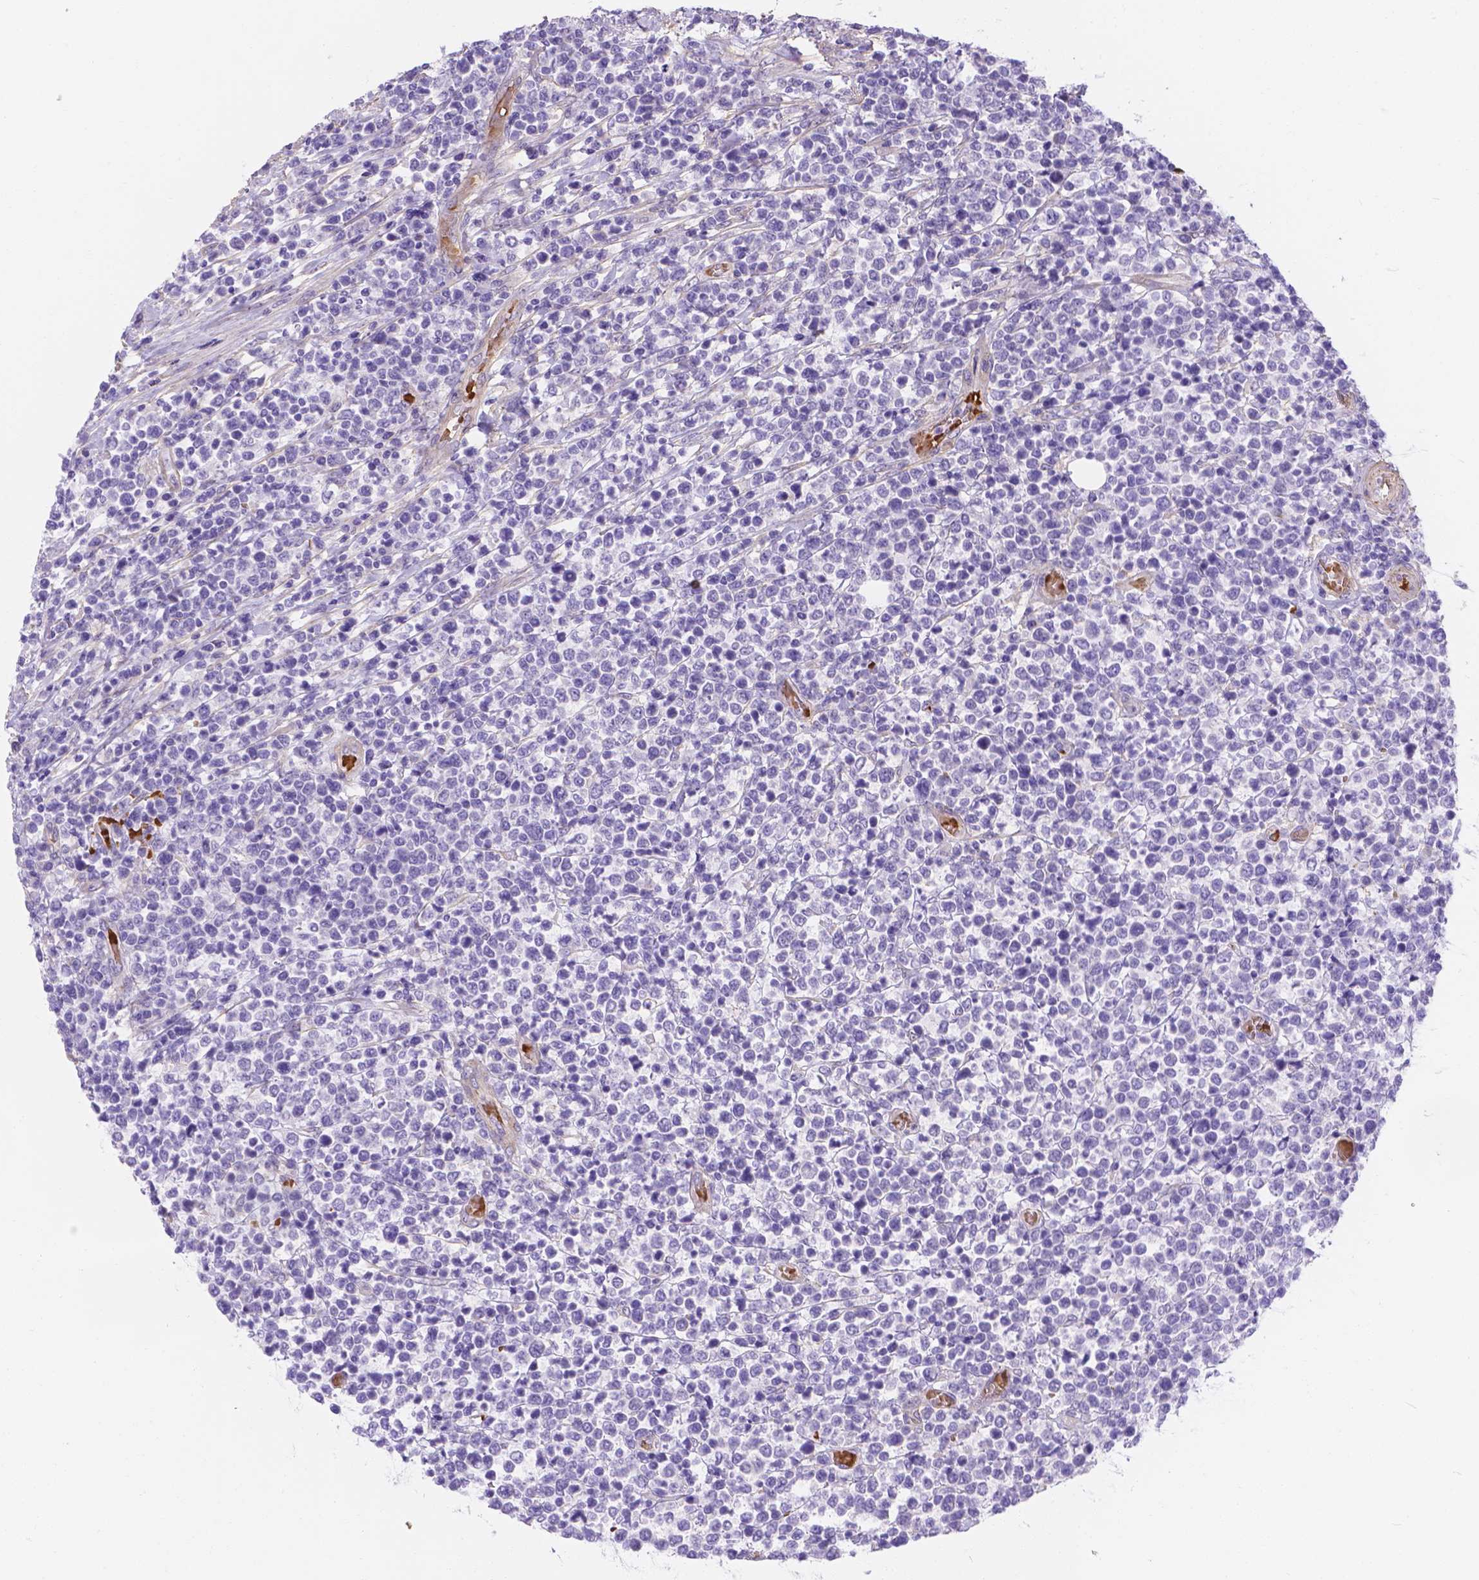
{"staining": {"intensity": "negative", "quantity": "none", "location": "none"}, "tissue": "lymphoma", "cell_type": "Tumor cells", "image_type": "cancer", "snomed": [{"axis": "morphology", "description": "Malignant lymphoma, non-Hodgkin's type, High grade"}, {"axis": "topography", "description": "Soft tissue"}], "caption": "An immunohistochemistry photomicrograph of lymphoma is shown. There is no staining in tumor cells of lymphoma.", "gene": "SLC40A1", "patient": {"sex": "female", "age": 56}}